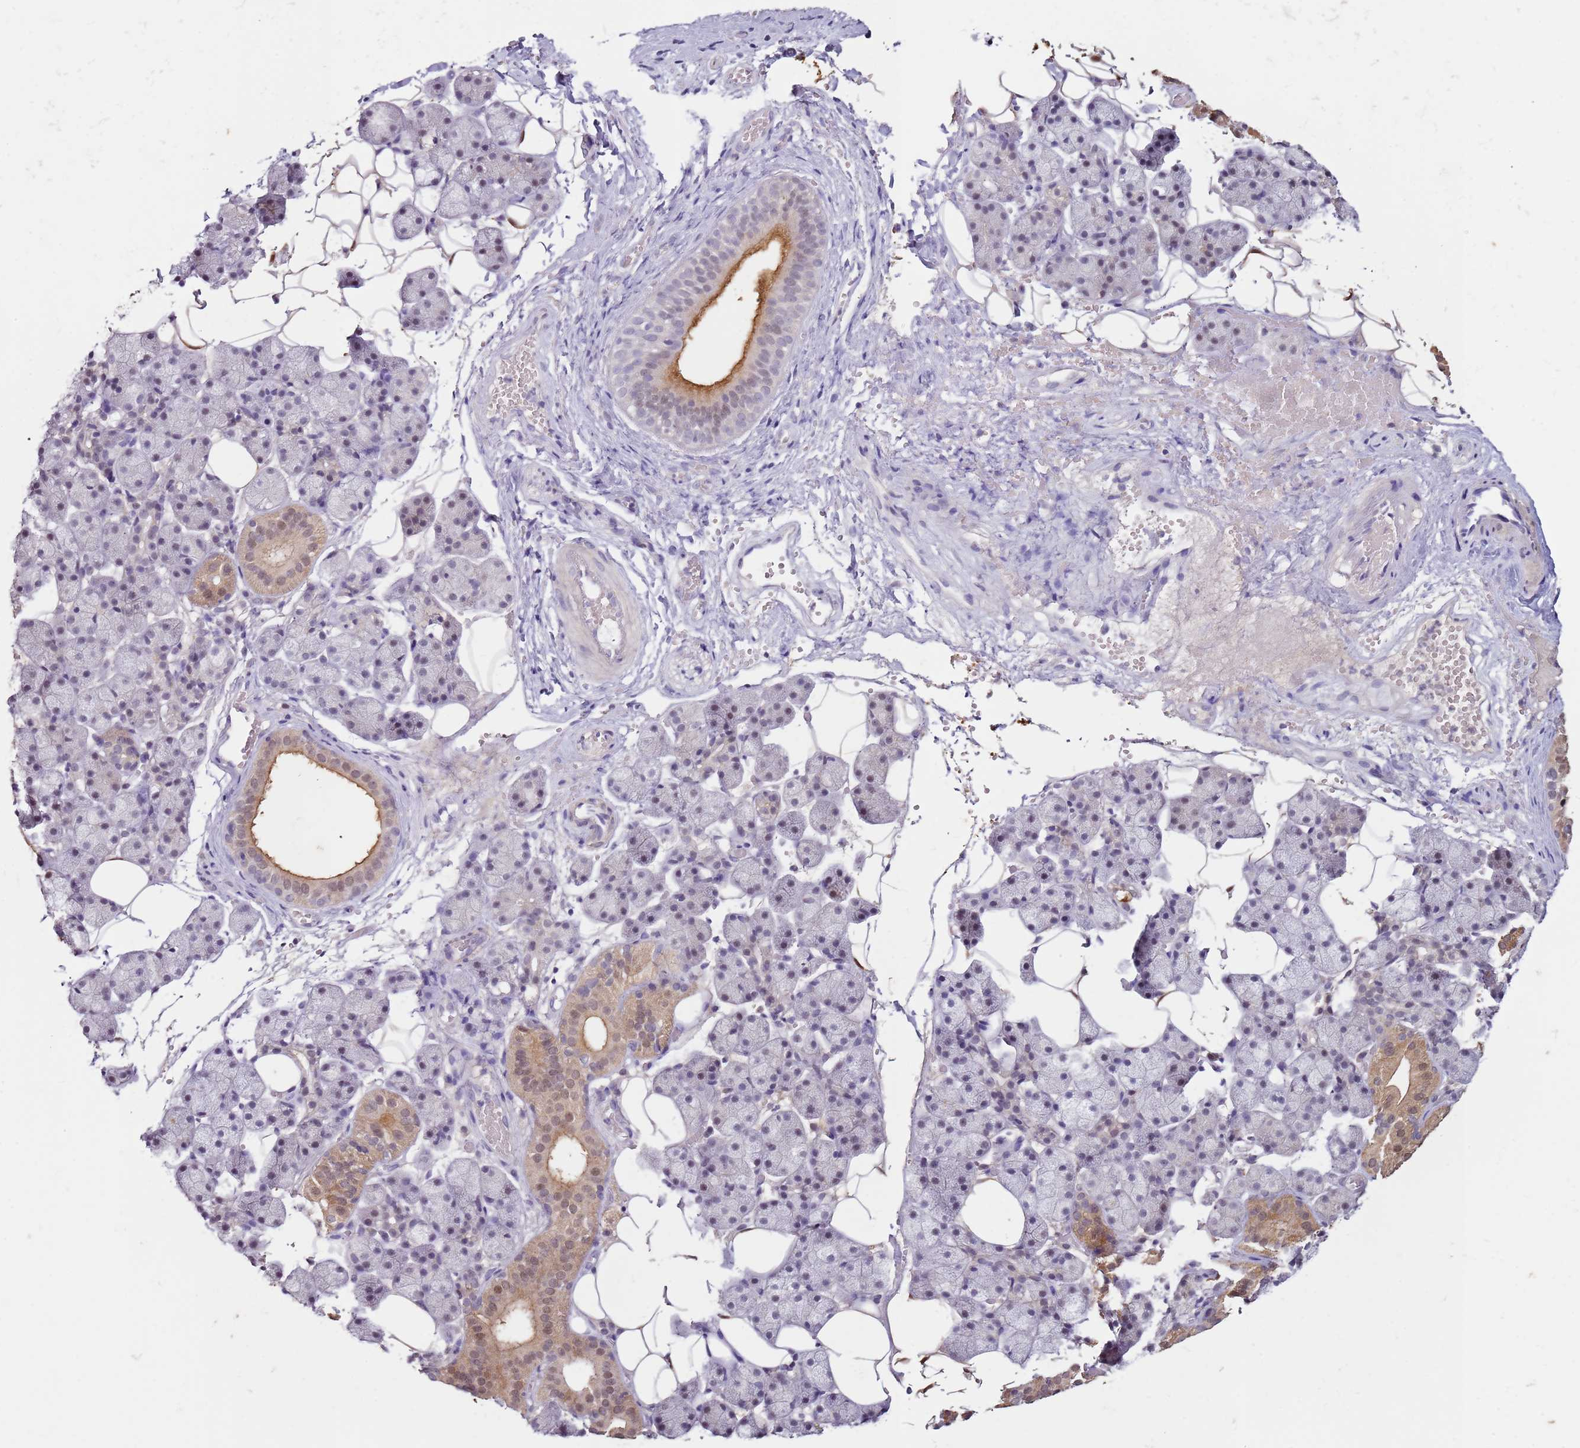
{"staining": {"intensity": "moderate", "quantity": "<25%", "location": "cytoplasmic/membranous"}, "tissue": "salivary gland", "cell_type": "Glandular cells", "image_type": "normal", "snomed": [{"axis": "morphology", "description": "Normal tissue, NOS"}, {"axis": "topography", "description": "Salivary gland"}], "caption": "DAB (3,3'-diaminobenzidine) immunohistochemical staining of benign human salivary gland reveals moderate cytoplasmic/membranous protein positivity in approximately <25% of glandular cells.", "gene": "MDH1", "patient": {"sex": "female", "age": 33}}